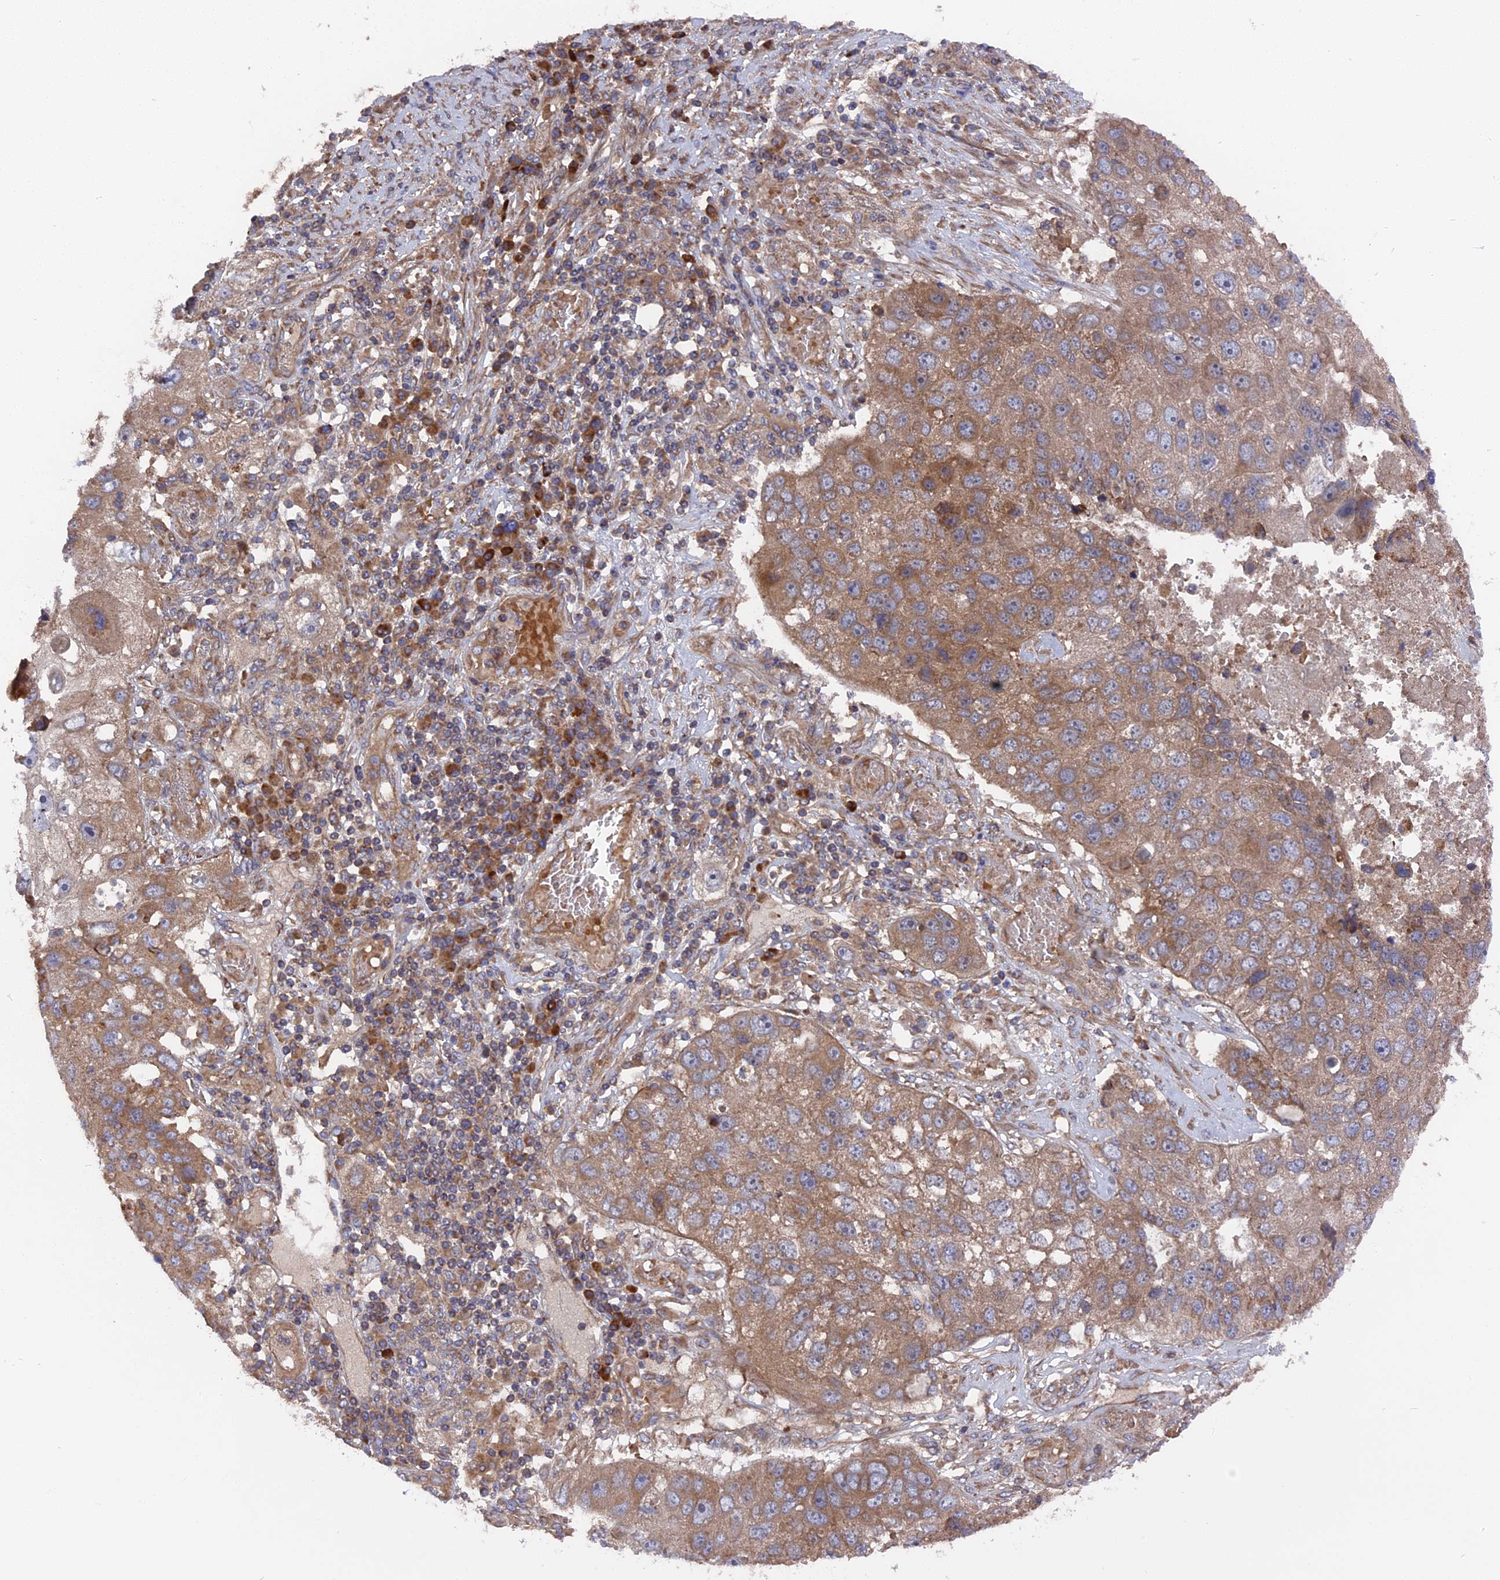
{"staining": {"intensity": "moderate", "quantity": ">75%", "location": "cytoplasmic/membranous"}, "tissue": "lung cancer", "cell_type": "Tumor cells", "image_type": "cancer", "snomed": [{"axis": "morphology", "description": "Squamous cell carcinoma, NOS"}, {"axis": "topography", "description": "Lung"}], "caption": "Lung cancer stained with immunohistochemistry exhibits moderate cytoplasmic/membranous positivity in approximately >75% of tumor cells. Nuclei are stained in blue.", "gene": "TELO2", "patient": {"sex": "male", "age": 61}}